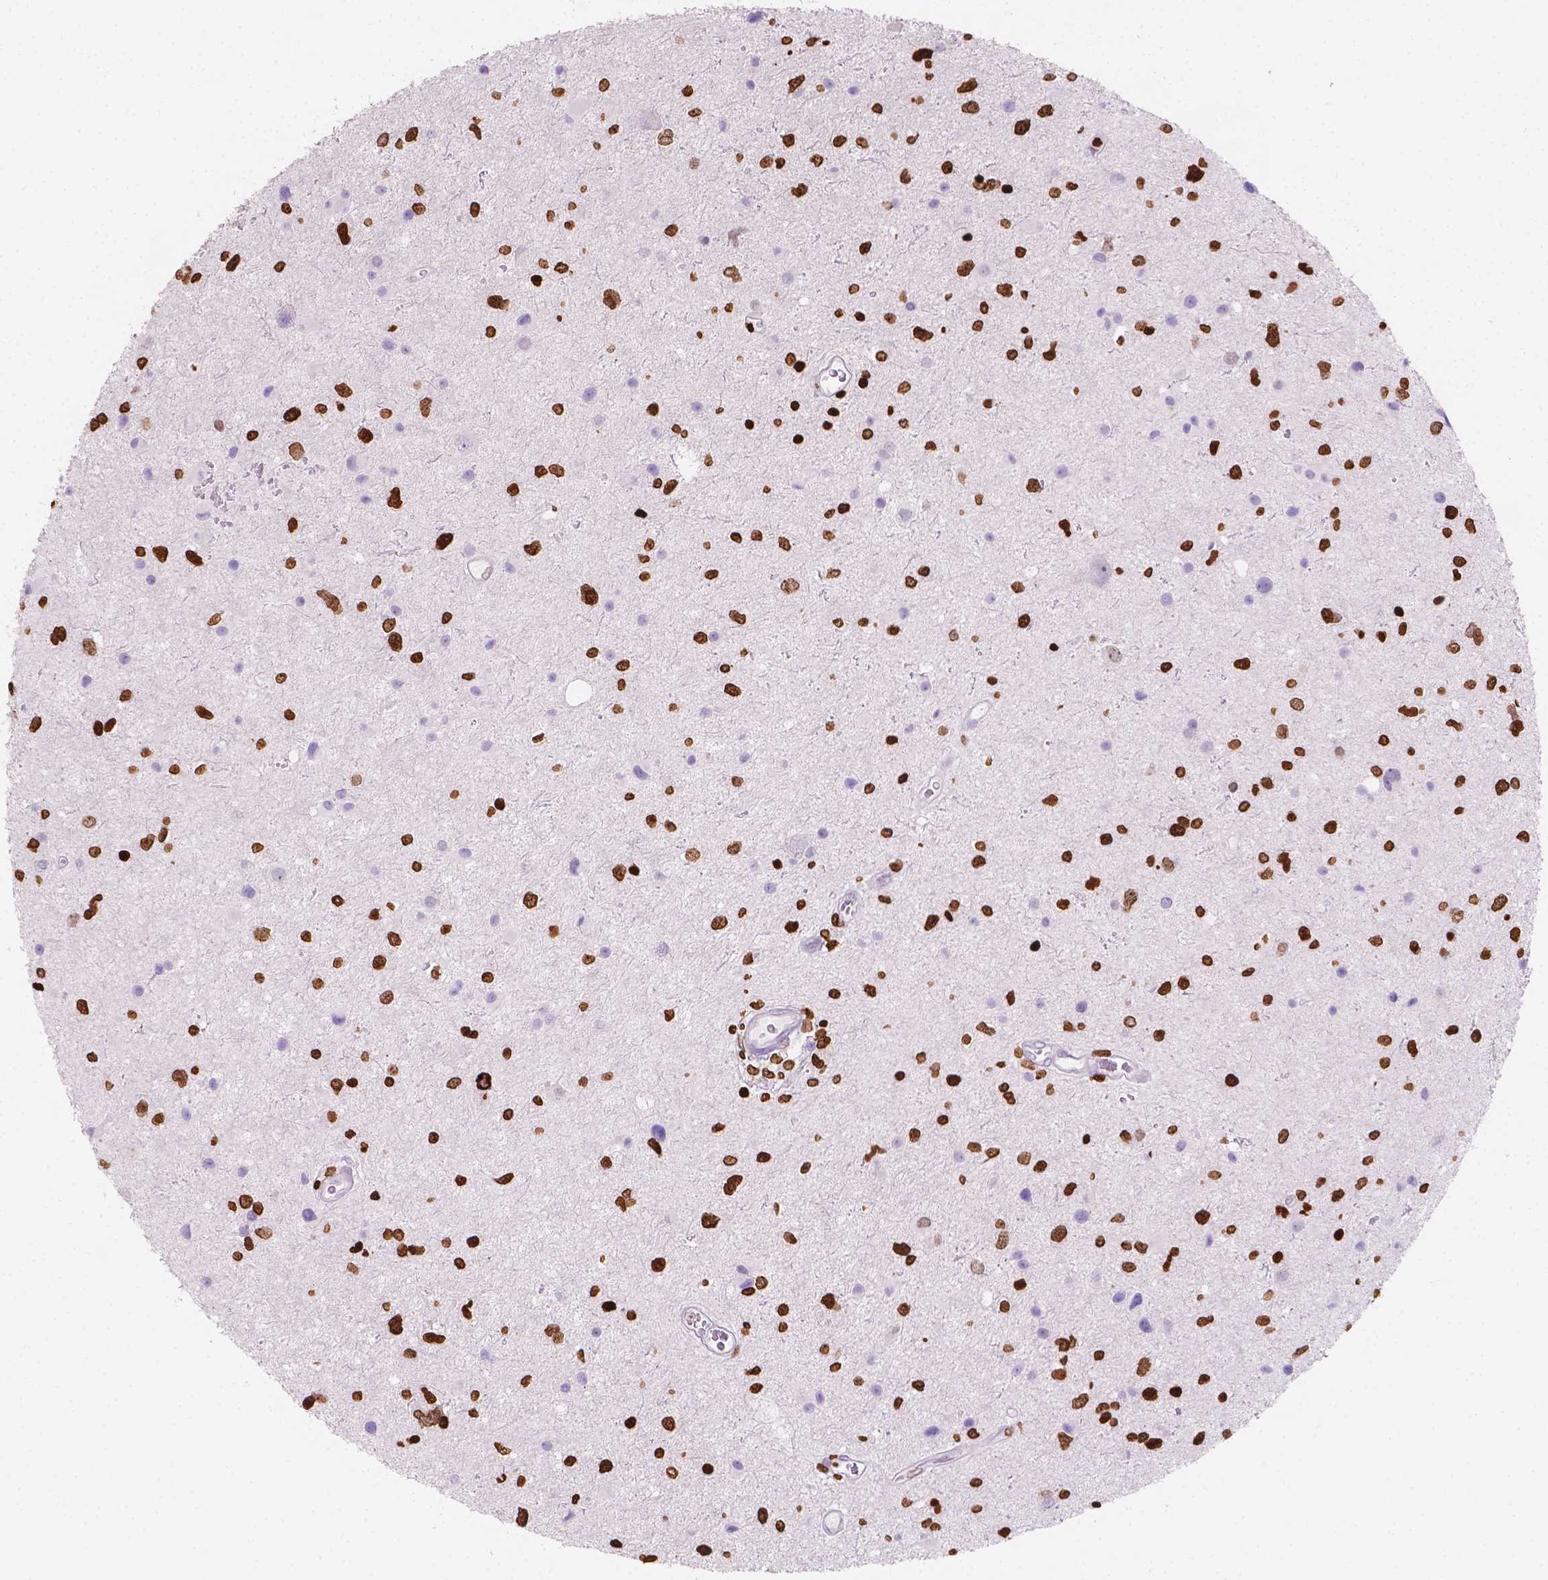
{"staining": {"intensity": "strong", "quantity": "25%-75%", "location": "nuclear"}, "tissue": "glioma", "cell_type": "Tumor cells", "image_type": "cancer", "snomed": [{"axis": "morphology", "description": "Glioma, malignant, Low grade"}, {"axis": "topography", "description": "Brain"}], "caption": "IHC (DAB (3,3'-diaminobenzidine)) staining of low-grade glioma (malignant) reveals strong nuclear protein positivity in about 25%-75% of tumor cells.", "gene": "CBY3", "patient": {"sex": "female", "age": 32}}